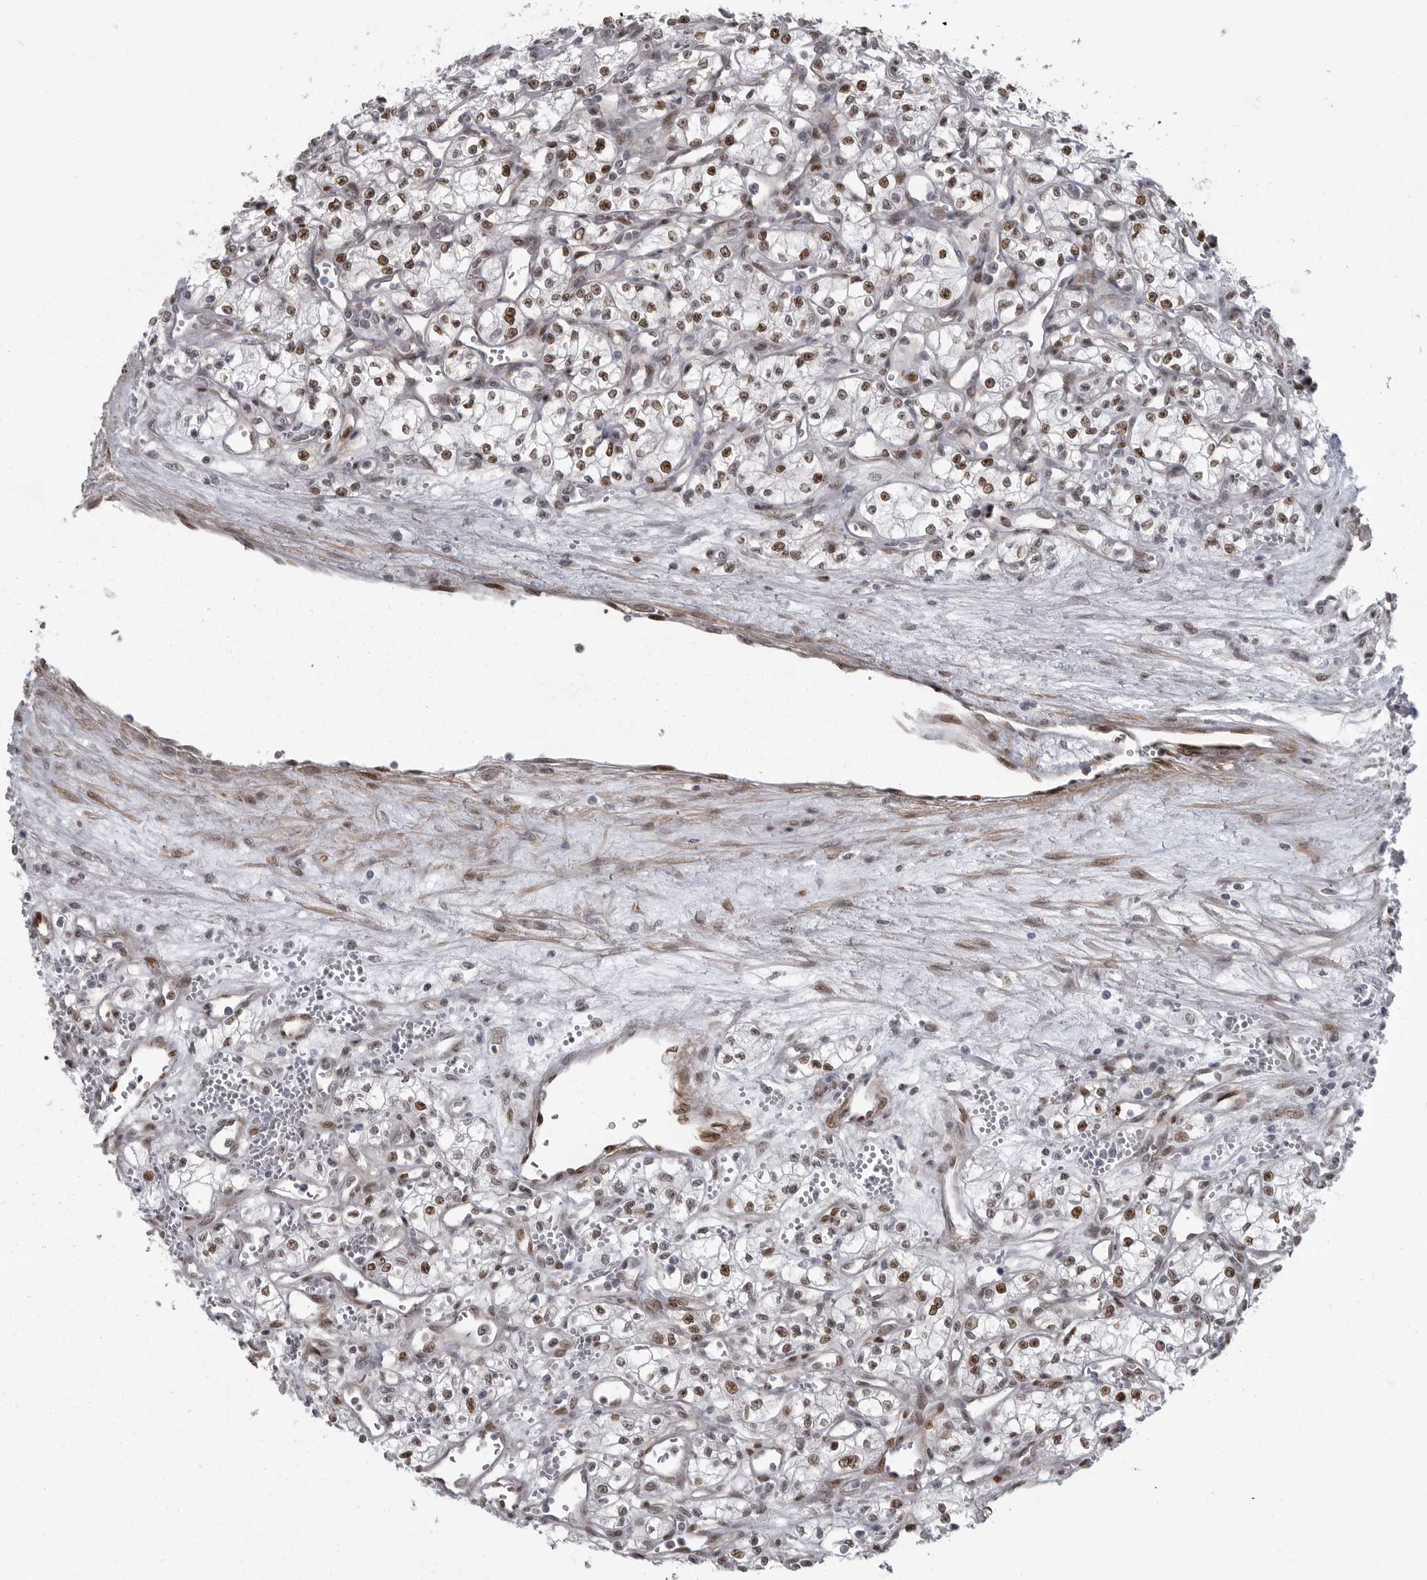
{"staining": {"intensity": "moderate", "quantity": ">75%", "location": "nuclear"}, "tissue": "renal cancer", "cell_type": "Tumor cells", "image_type": "cancer", "snomed": [{"axis": "morphology", "description": "Adenocarcinoma, NOS"}, {"axis": "topography", "description": "Kidney"}], "caption": "DAB immunohistochemical staining of renal cancer (adenocarcinoma) reveals moderate nuclear protein positivity in approximately >75% of tumor cells.", "gene": "HMGN3", "patient": {"sex": "male", "age": 59}}